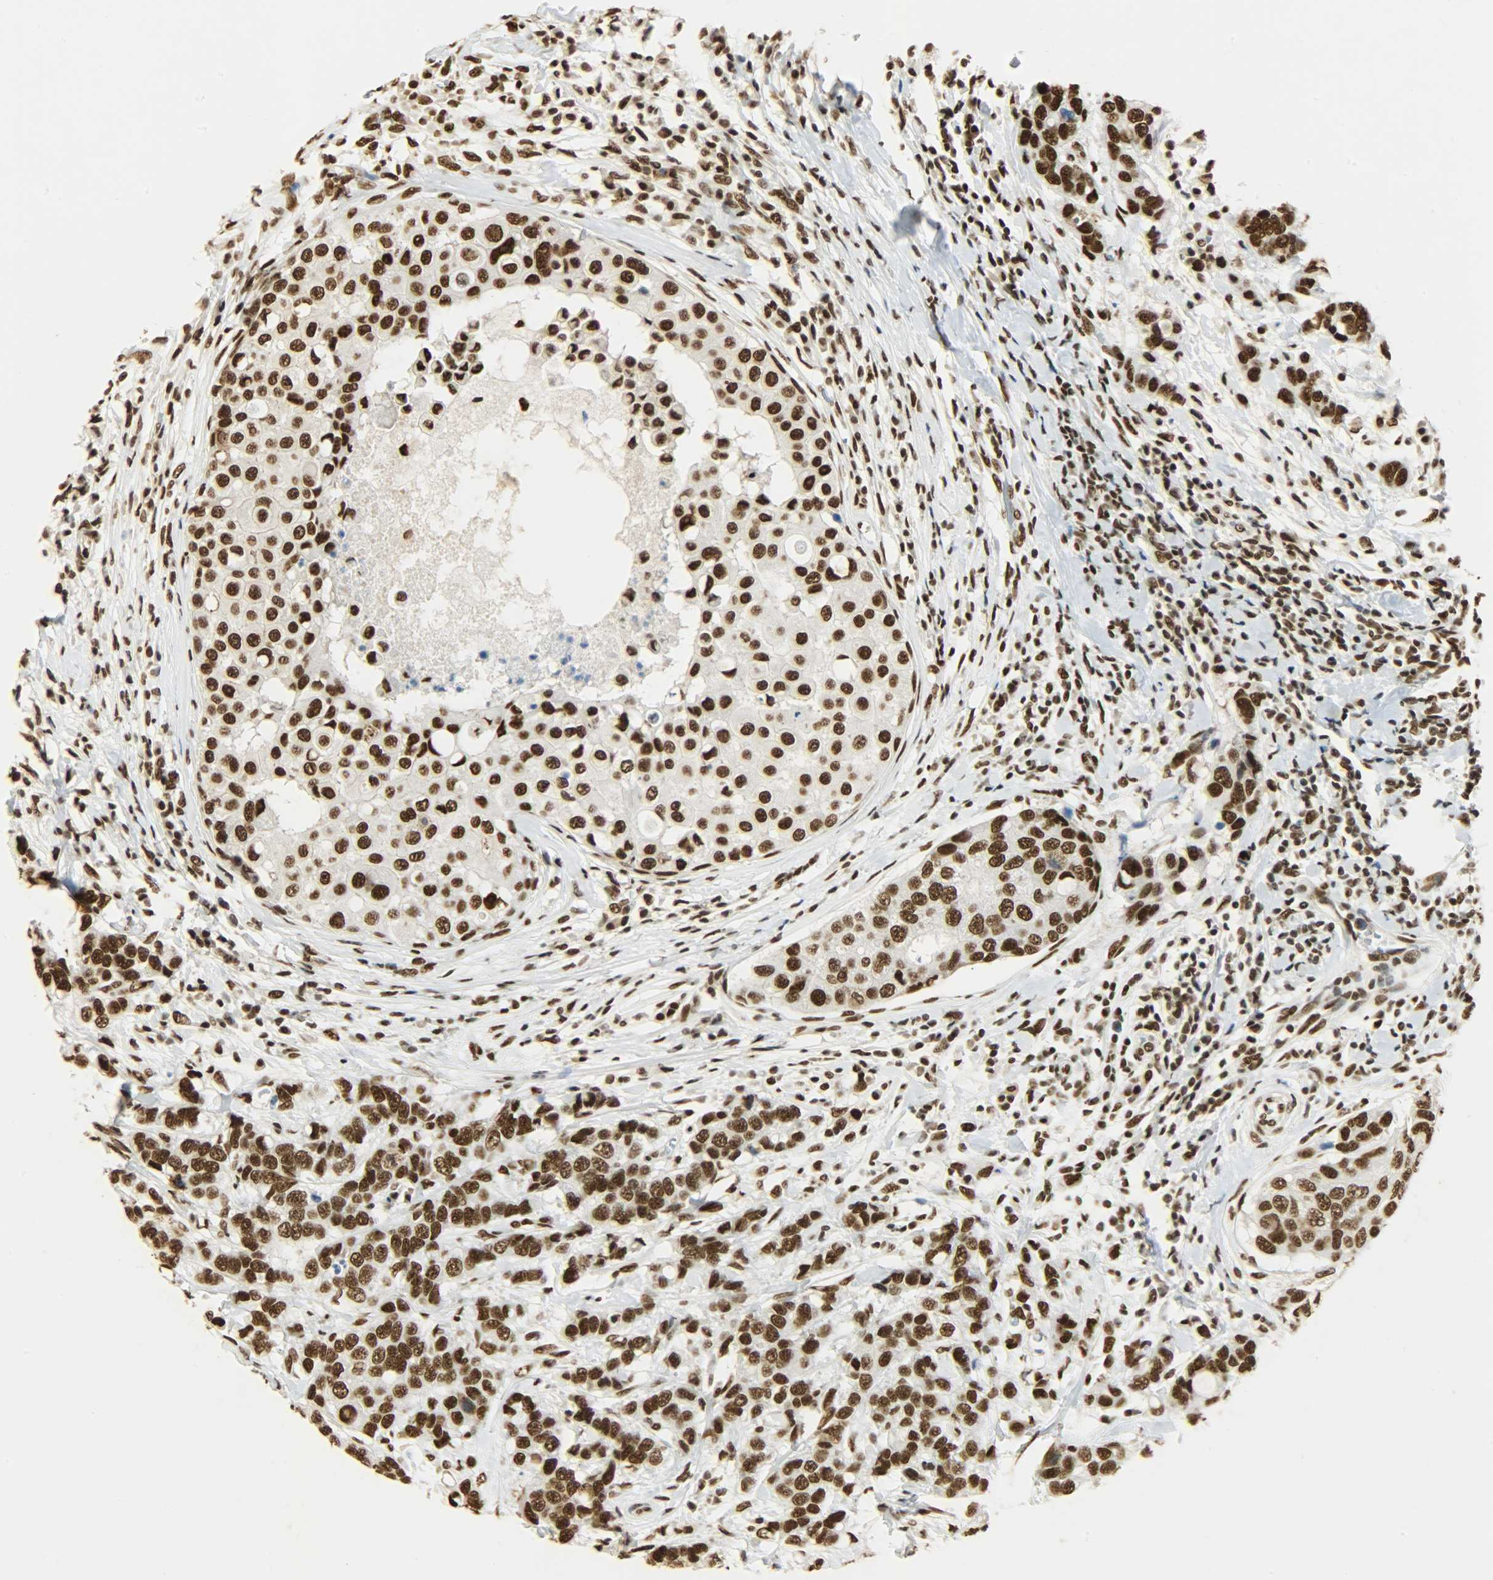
{"staining": {"intensity": "strong", "quantity": ">75%", "location": "nuclear"}, "tissue": "breast cancer", "cell_type": "Tumor cells", "image_type": "cancer", "snomed": [{"axis": "morphology", "description": "Duct carcinoma"}, {"axis": "topography", "description": "Breast"}], "caption": "Approximately >75% of tumor cells in breast cancer (intraductal carcinoma) show strong nuclear protein expression as visualized by brown immunohistochemical staining.", "gene": "KHDRBS1", "patient": {"sex": "female", "age": 27}}